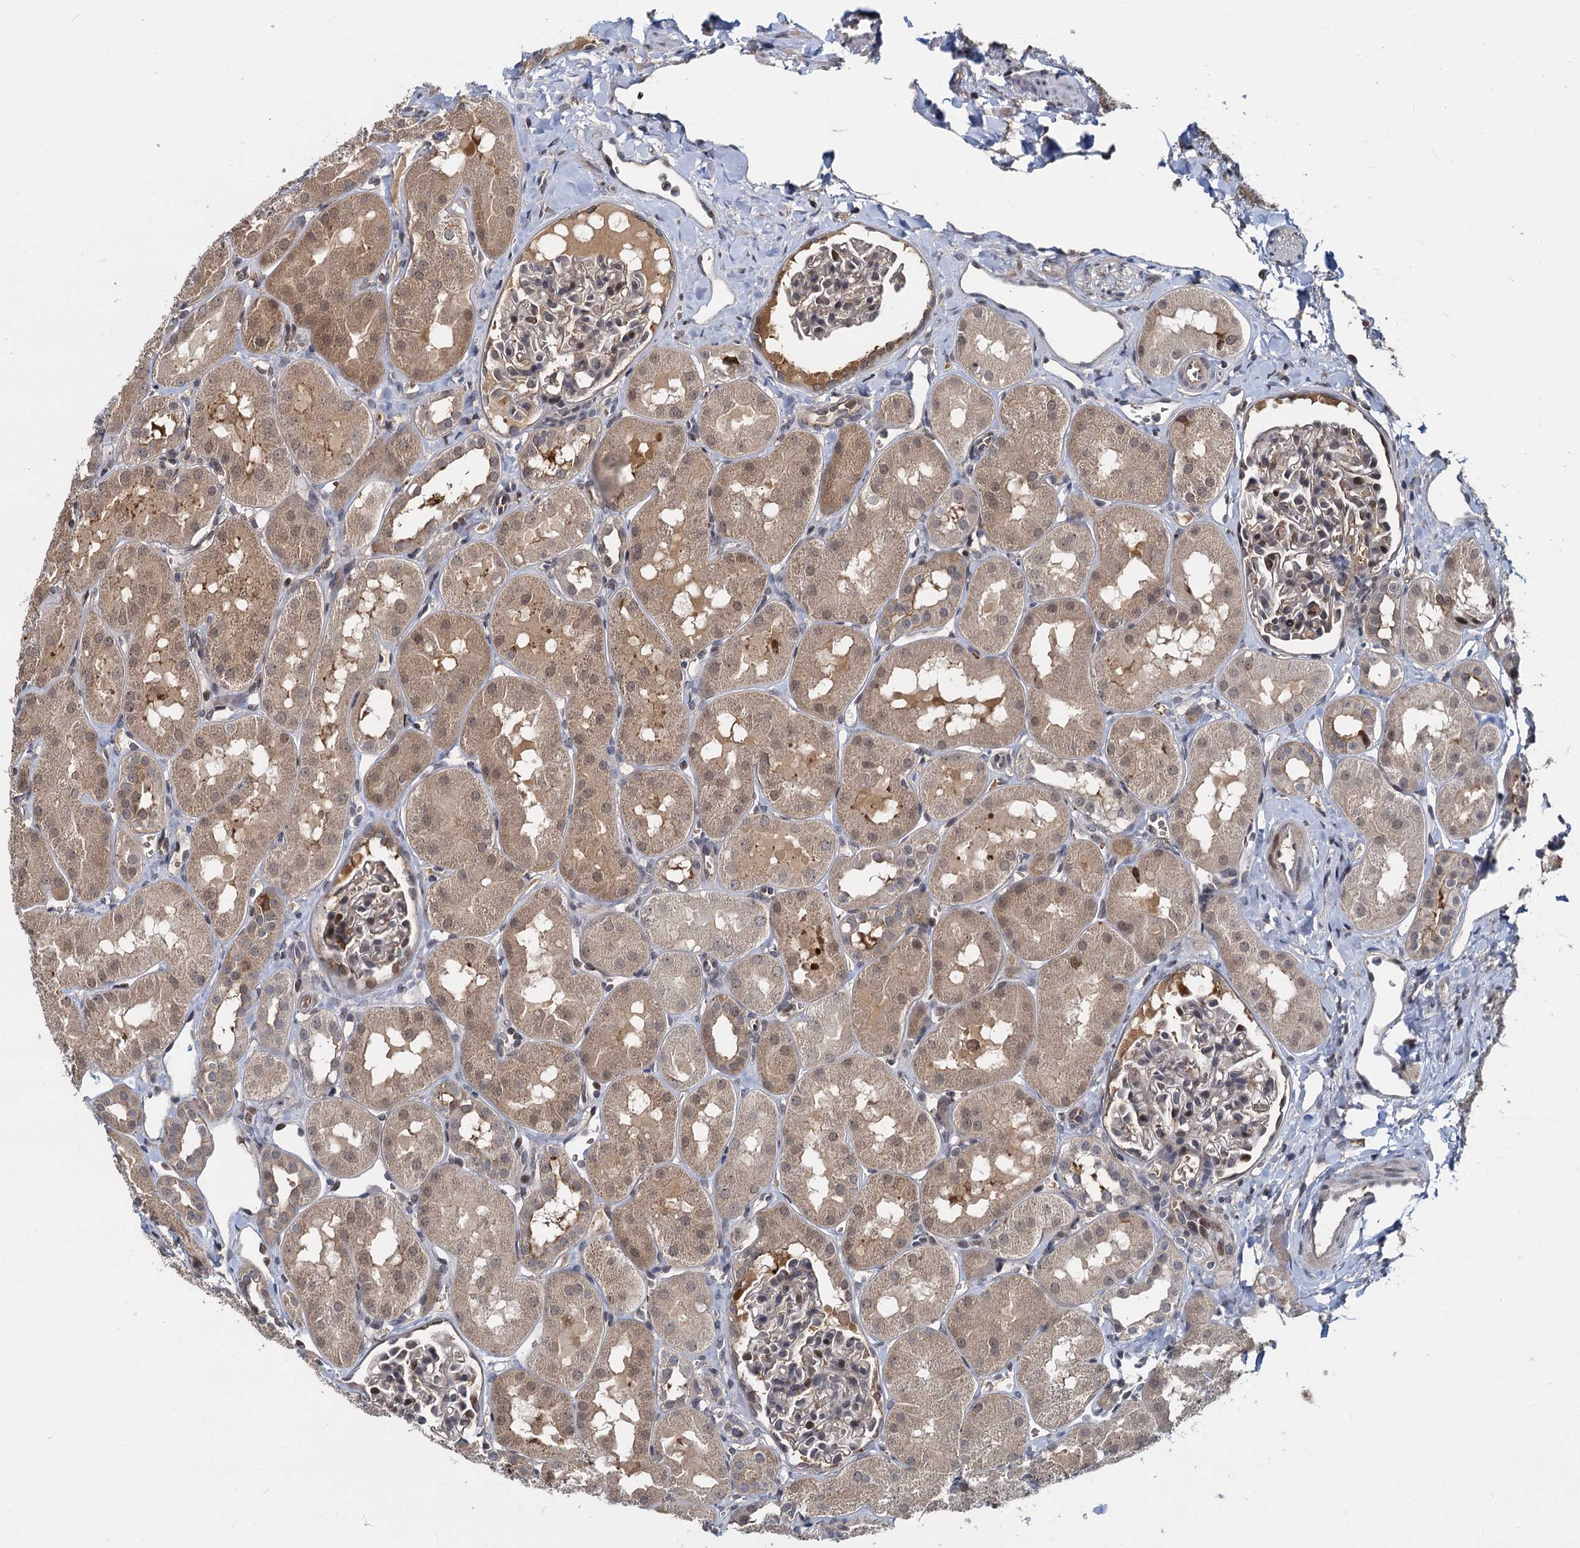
{"staining": {"intensity": "moderate", "quantity": "<25%", "location": "nuclear"}, "tissue": "kidney", "cell_type": "Cells in glomeruli", "image_type": "normal", "snomed": [{"axis": "morphology", "description": "Normal tissue, NOS"}, {"axis": "topography", "description": "Kidney"}, {"axis": "topography", "description": "Urinary bladder"}], "caption": "Protein staining of benign kidney reveals moderate nuclear positivity in about <25% of cells in glomeruli.", "gene": "FANCI", "patient": {"sex": "male", "age": 16}}